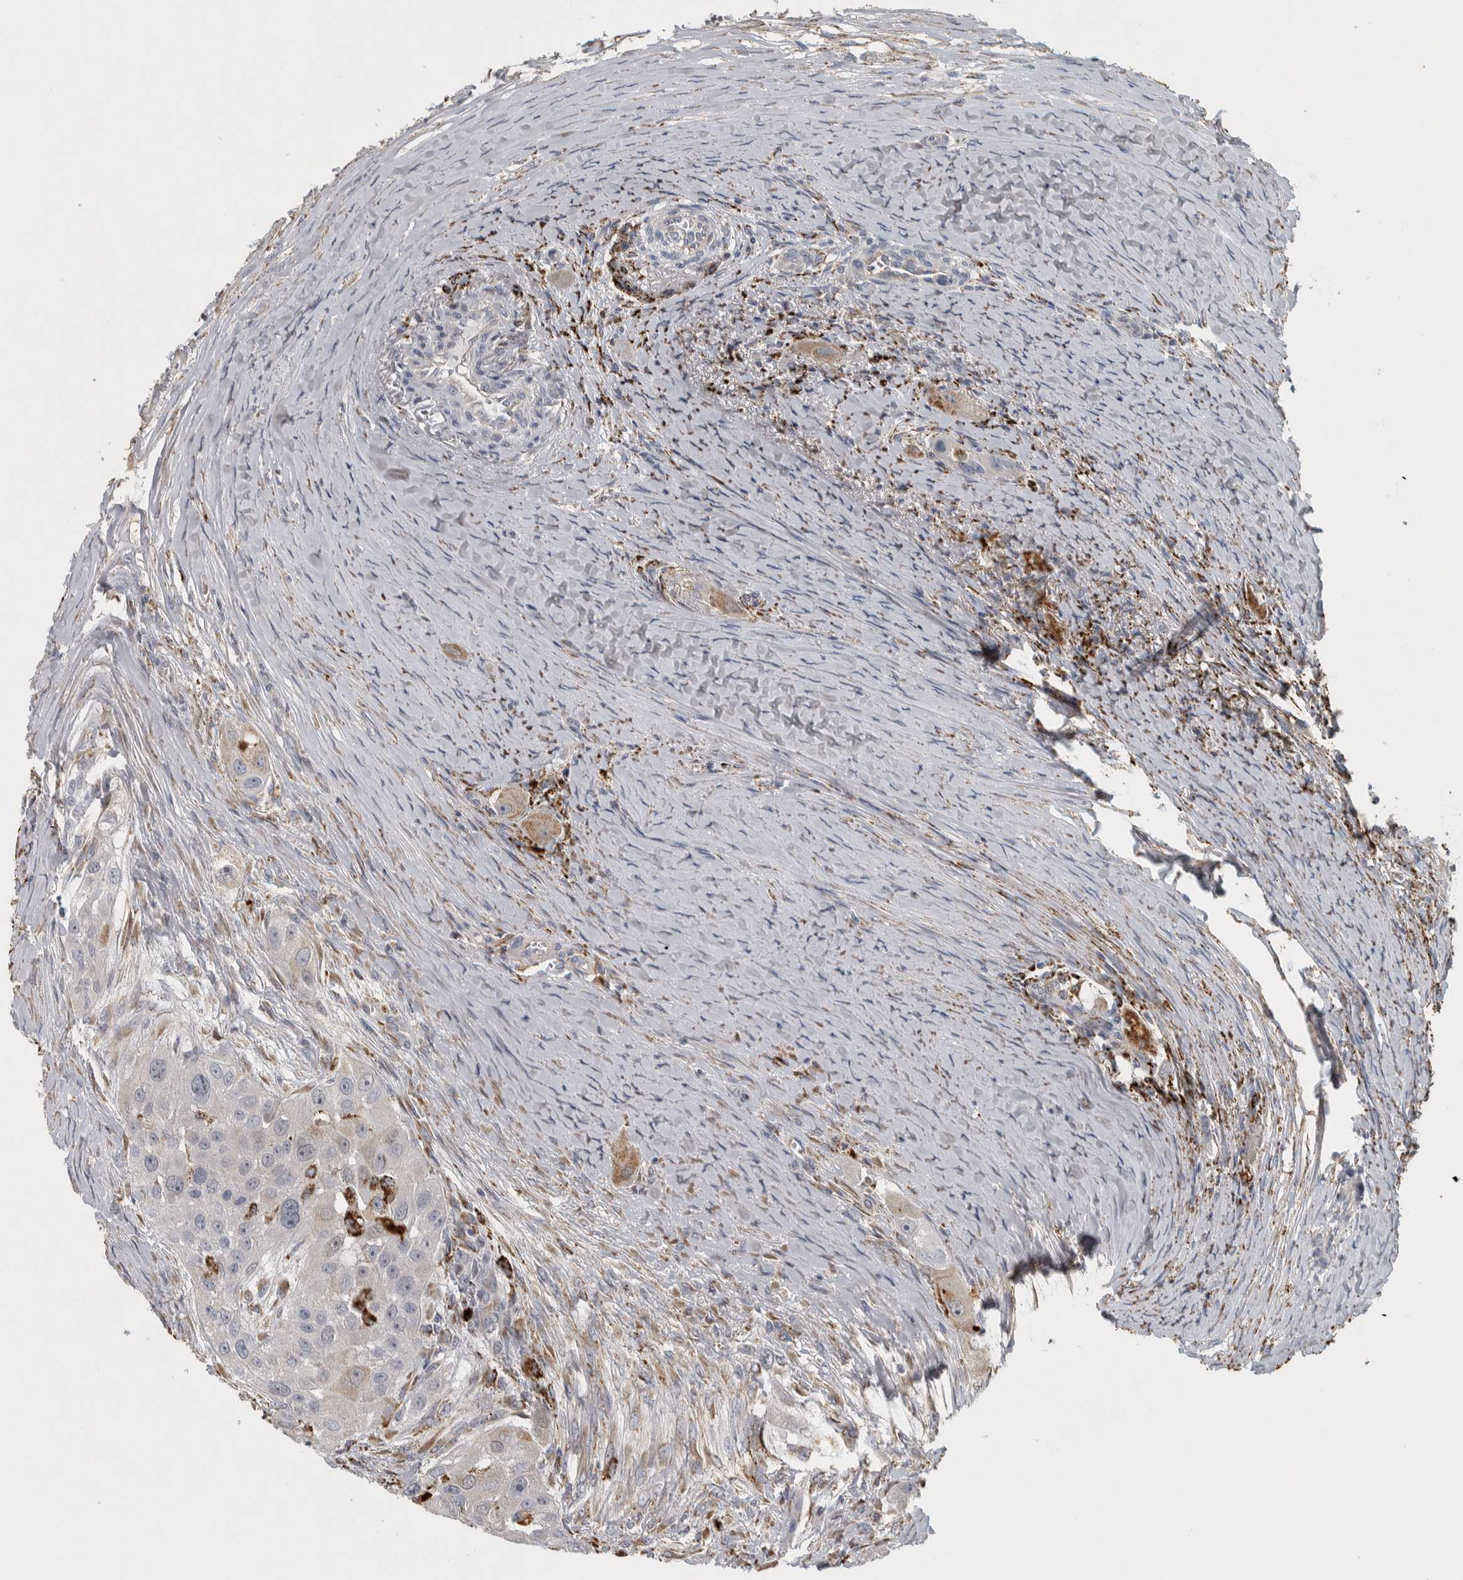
{"staining": {"intensity": "moderate", "quantity": "<25%", "location": "cytoplasmic/membranous"}, "tissue": "head and neck cancer", "cell_type": "Tumor cells", "image_type": "cancer", "snomed": [{"axis": "morphology", "description": "Normal tissue, NOS"}, {"axis": "morphology", "description": "Squamous cell carcinoma, NOS"}, {"axis": "topography", "description": "Skeletal muscle"}, {"axis": "topography", "description": "Head-Neck"}], "caption": "This histopathology image exhibits immunohistochemistry (IHC) staining of head and neck cancer, with low moderate cytoplasmic/membranous expression in about <25% of tumor cells.", "gene": "FAM78A", "patient": {"sex": "male", "age": 51}}